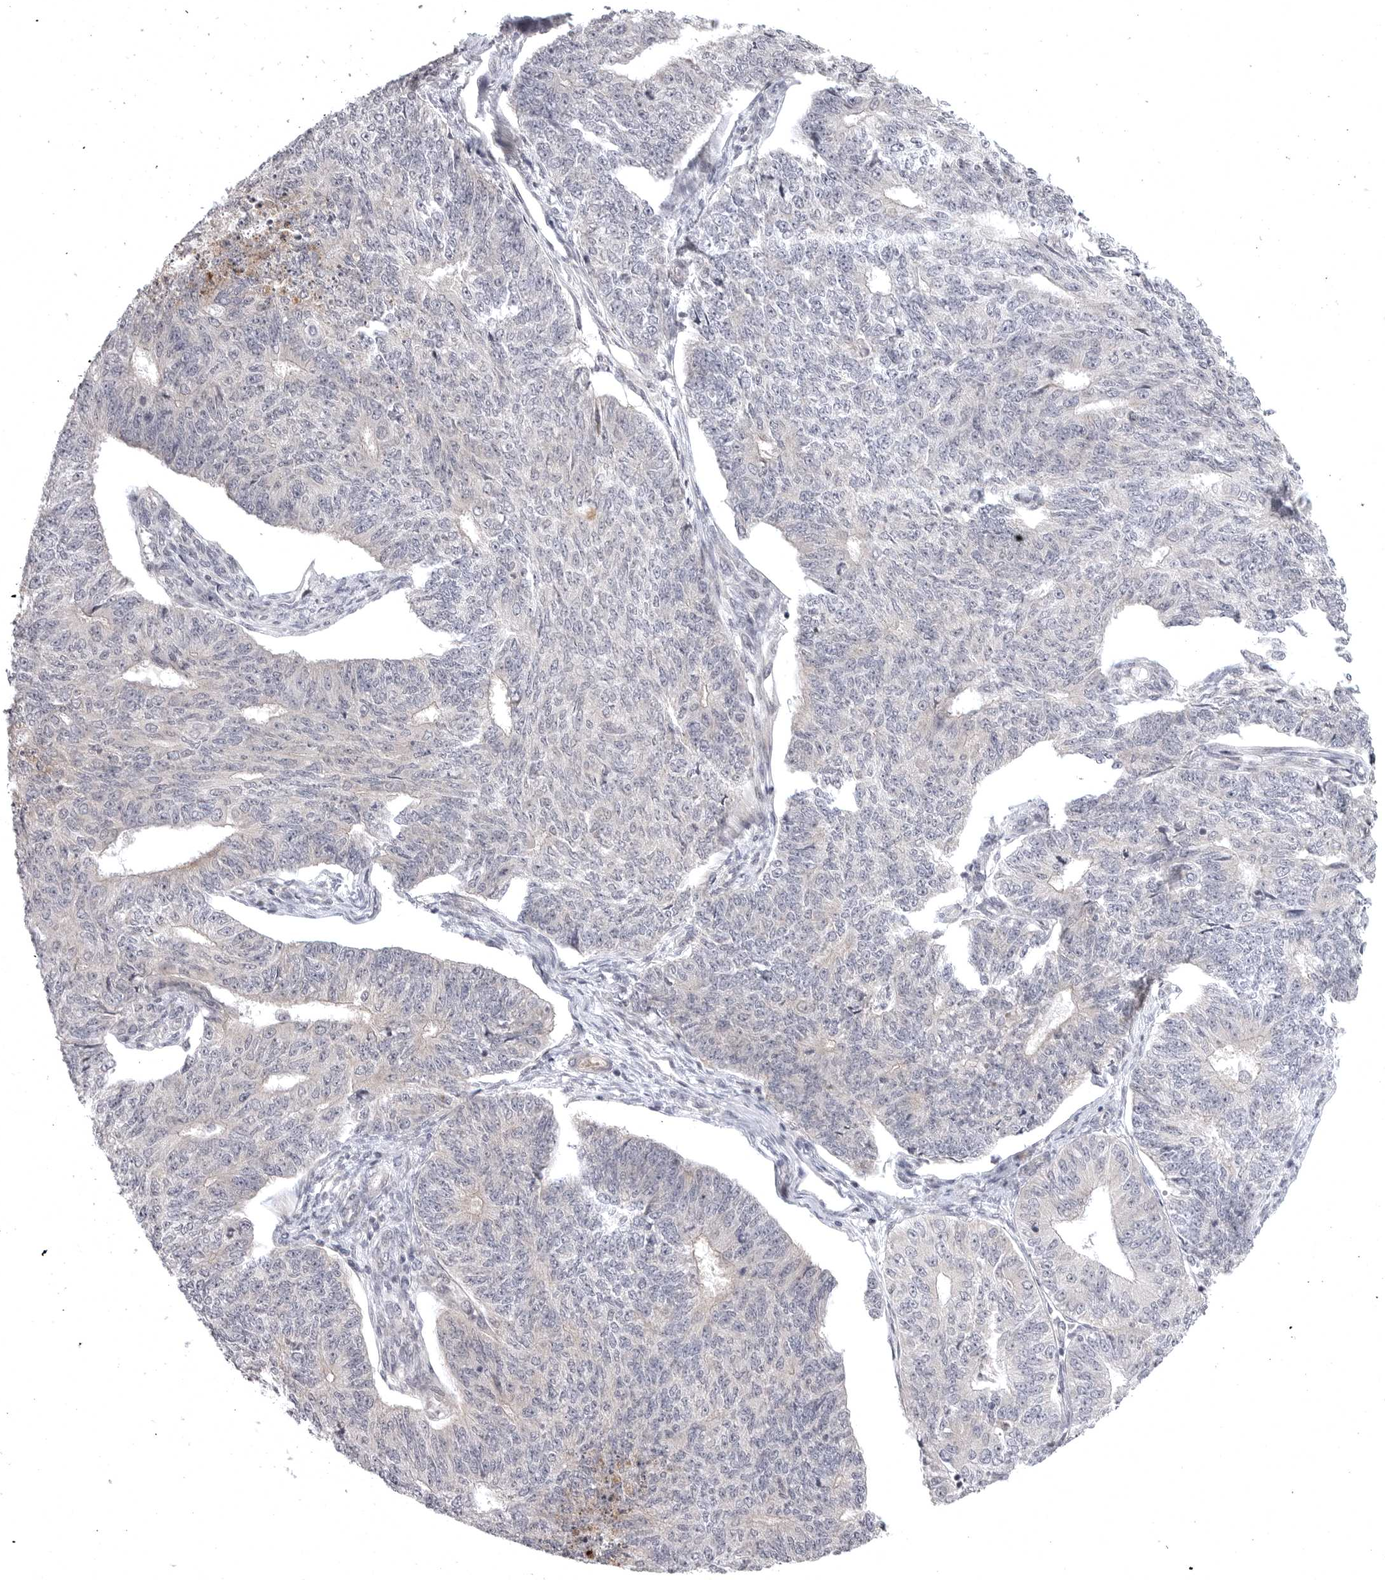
{"staining": {"intensity": "negative", "quantity": "none", "location": "none"}, "tissue": "endometrial cancer", "cell_type": "Tumor cells", "image_type": "cancer", "snomed": [{"axis": "morphology", "description": "Adenocarcinoma, NOS"}, {"axis": "topography", "description": "Endometrium"}], "caption": "Tumor cells show no significant protein positivity in endometrial cancer.", "gene": "CD300LD", "patient": {"sex": "female", "age": 32}}